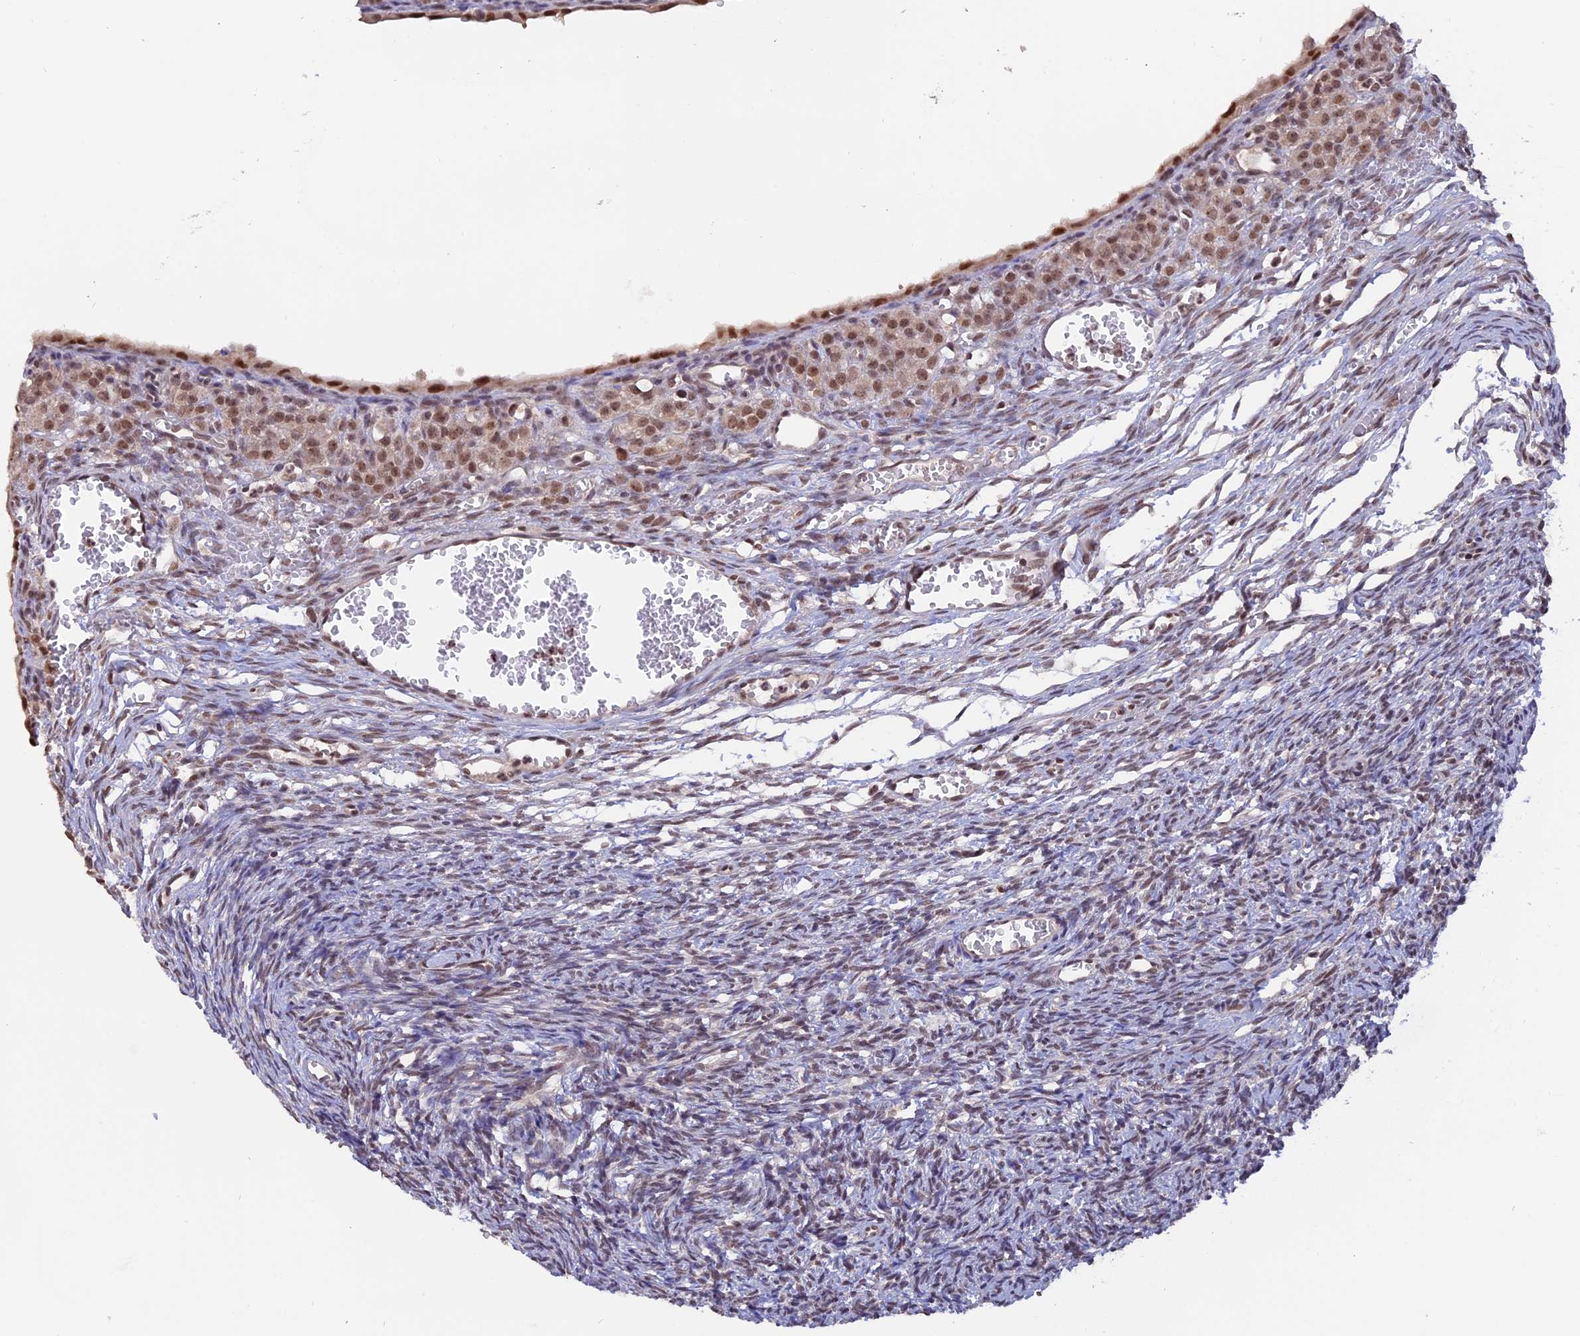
{"staining": {"intensity": "weak", "quantity": "<25%", "location": "nuclear"}, "tissue": "ovary", "cell_type": "Ovarian stroma cells", "image_type": "normal", "snomed": [{"axis": "morphology", "description": "Normal tissue, NOS"}, {"axis": "topography", "description": "Ovary"}], "caption": "High magnification brightfield microscopy of unremarkable ovary stained with DAB (brown) and counterstained with hematoxylin (blue): ovarian stroma cells show no significant staining. (DAB immunohistochemistry (IHC) visualized using brightfield microscopy, high magnification).", "gene": "RFC5", "patient": {"sex": "female", "age": 39}}